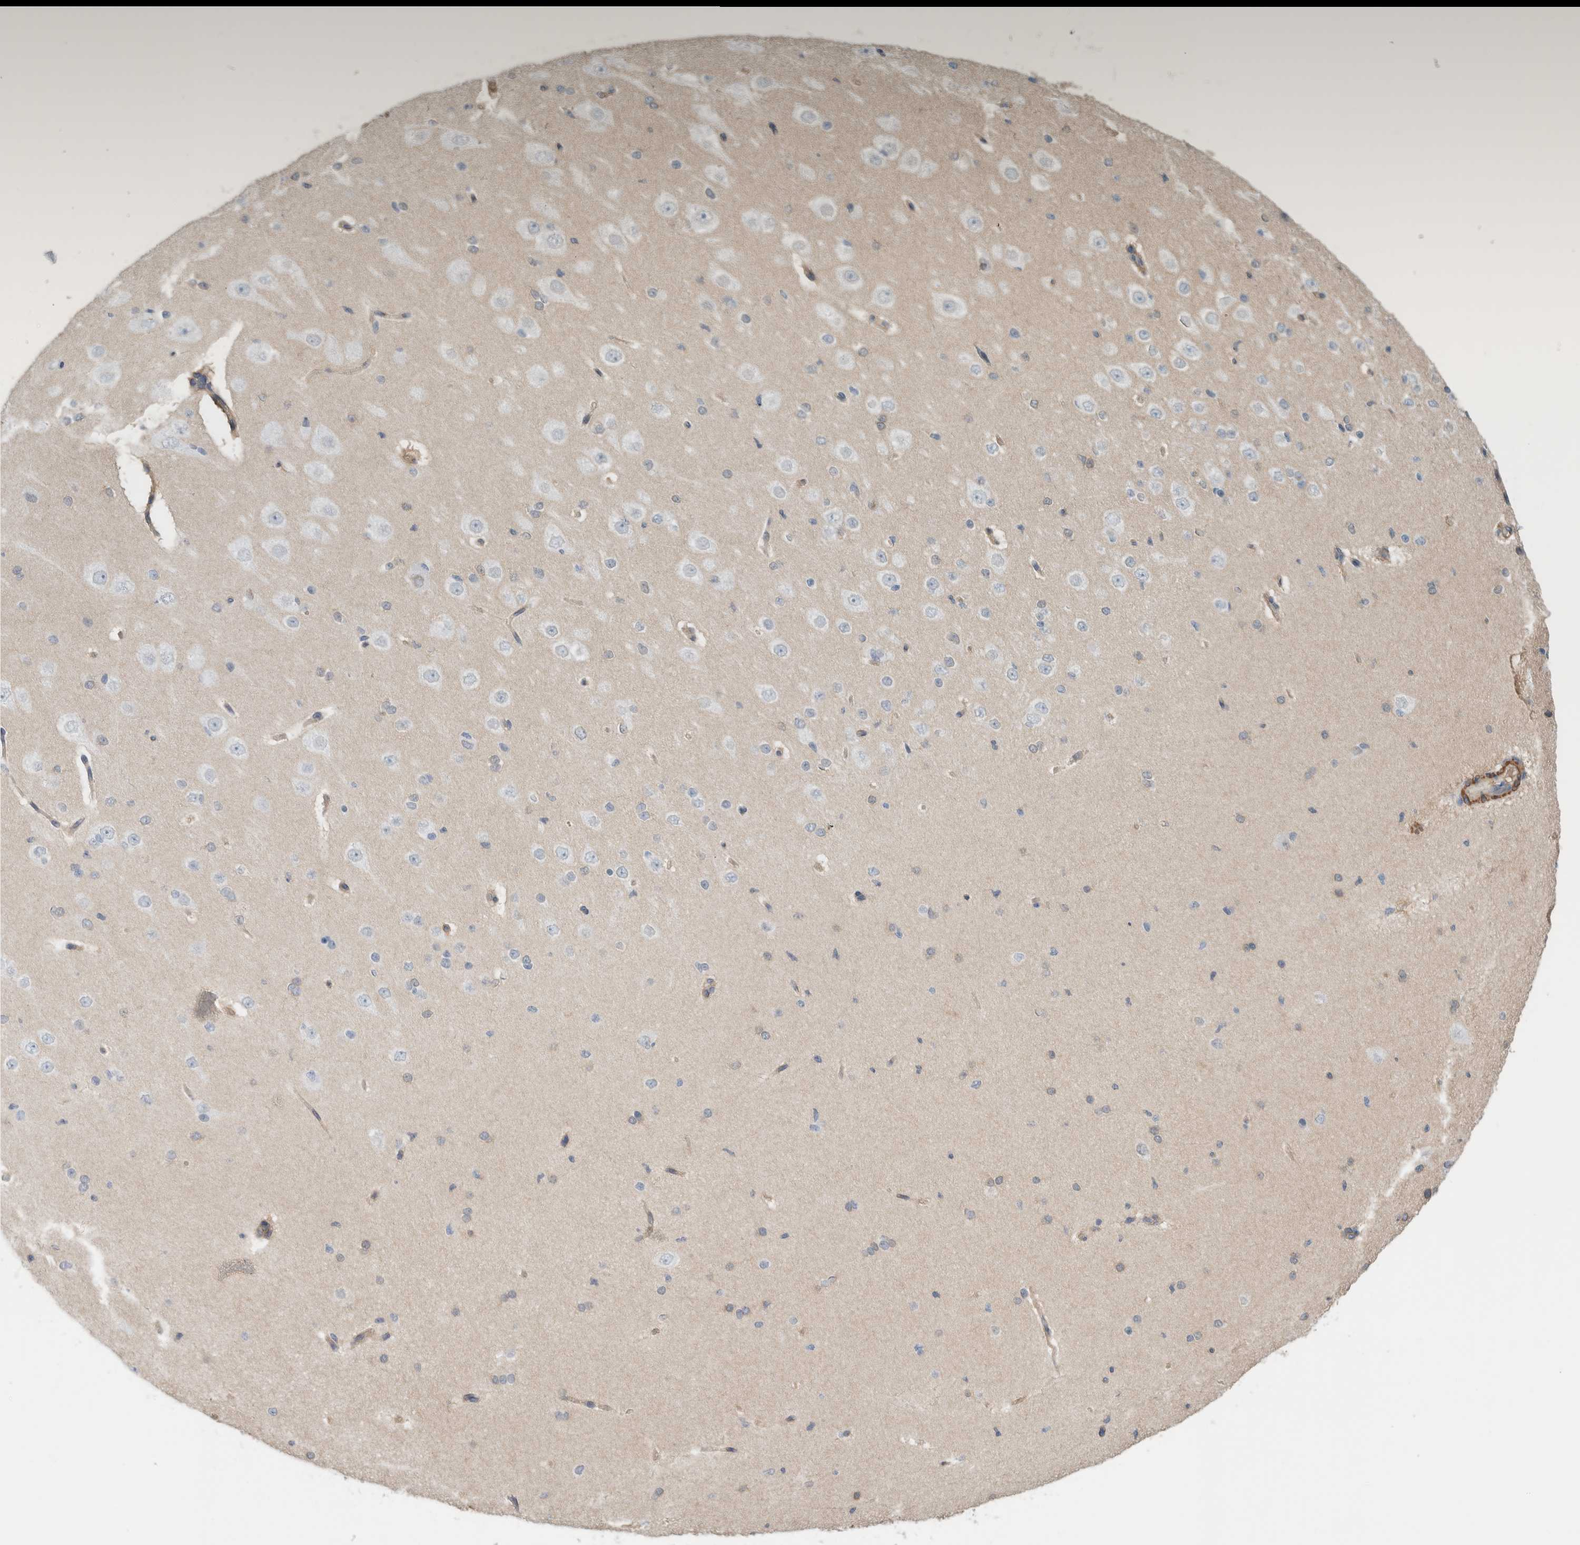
{"staining": {"intensity": "weak", "quantity": ">75%", "location": "cytoplasmic/membranous"}, "tissue": "cerebral cortex", "cell_type": "Endothelial cells", "image_type": "normal", "snomed": [{"axis": "morphology", "description": "Normal tissue, NOS"}, {"axis": "morphology", "description": "Developmental malformation"}, {"axis": "topography", "description": "Cerebral cortex"}], "caption": "The immunohistochemical stain labels weak cytoplasmic/membranous staining in endothelial cells of normal cerebral cortex.", "gene": "CFI", "patient": {"sex": "female", "age": 30}}